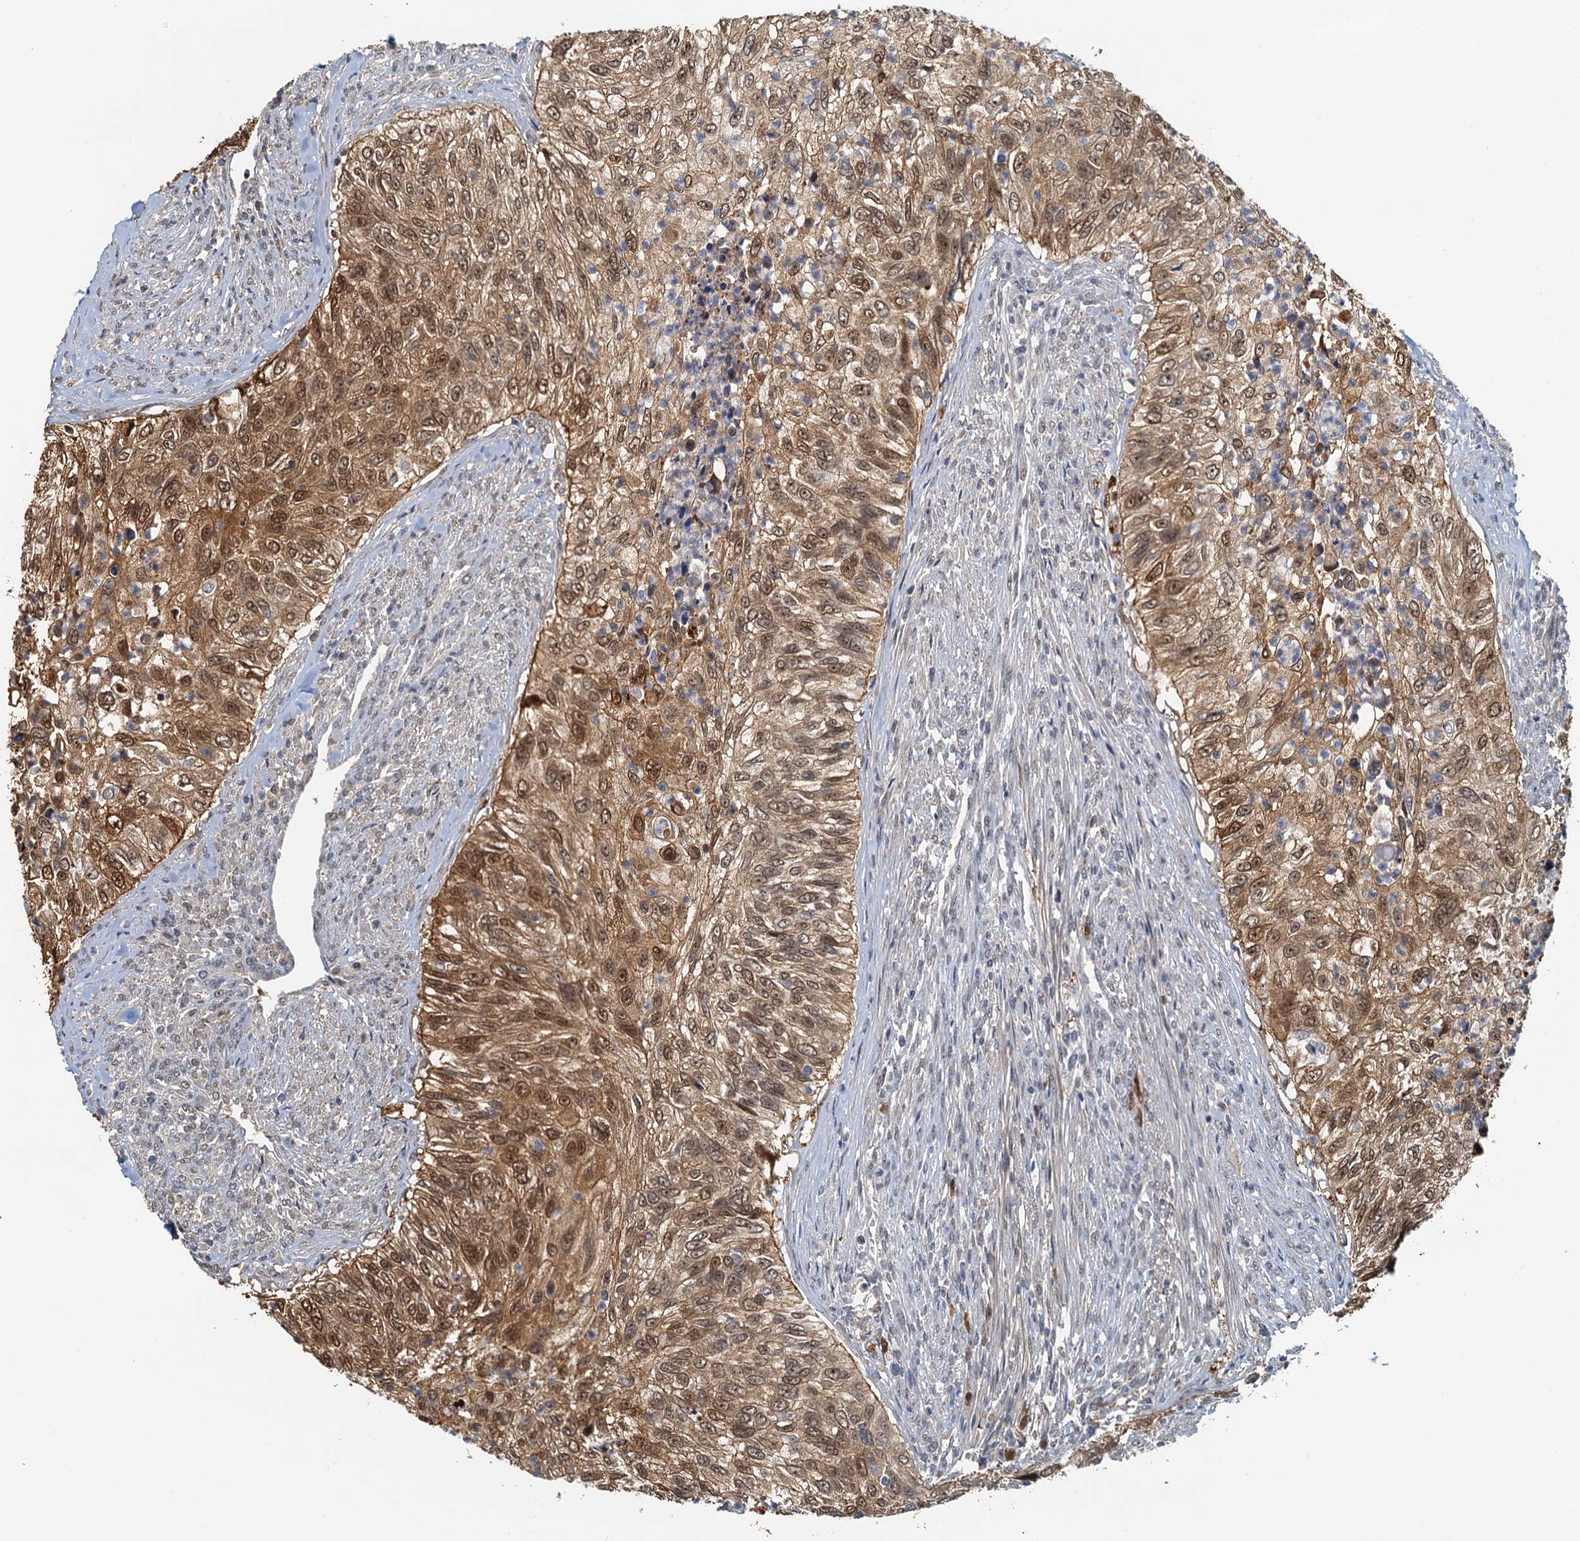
{"staining": {"intensity": "moderate", "quantity": ">75%", "location": "cytoplasmic/membranous,nuclear"}, "tissue": "urothelial cancer", "cell_type": "Tumor cells", "image_type": "cancer", "snomed": [{"axis": "morphology", "description": "Urothelial carcinoma, High grade"}, {"axis": "topography", "description": "Urinary bladder"}], "caption": "High-grade urothelial carcinoma stained with a brown dye exhibits moderate cytoplasmic/membranous and nuclear positive staining in approximately >75% of tumor cells.", "gene": "SPINDOC", "patient": {"sex": "female", "age": 60}}